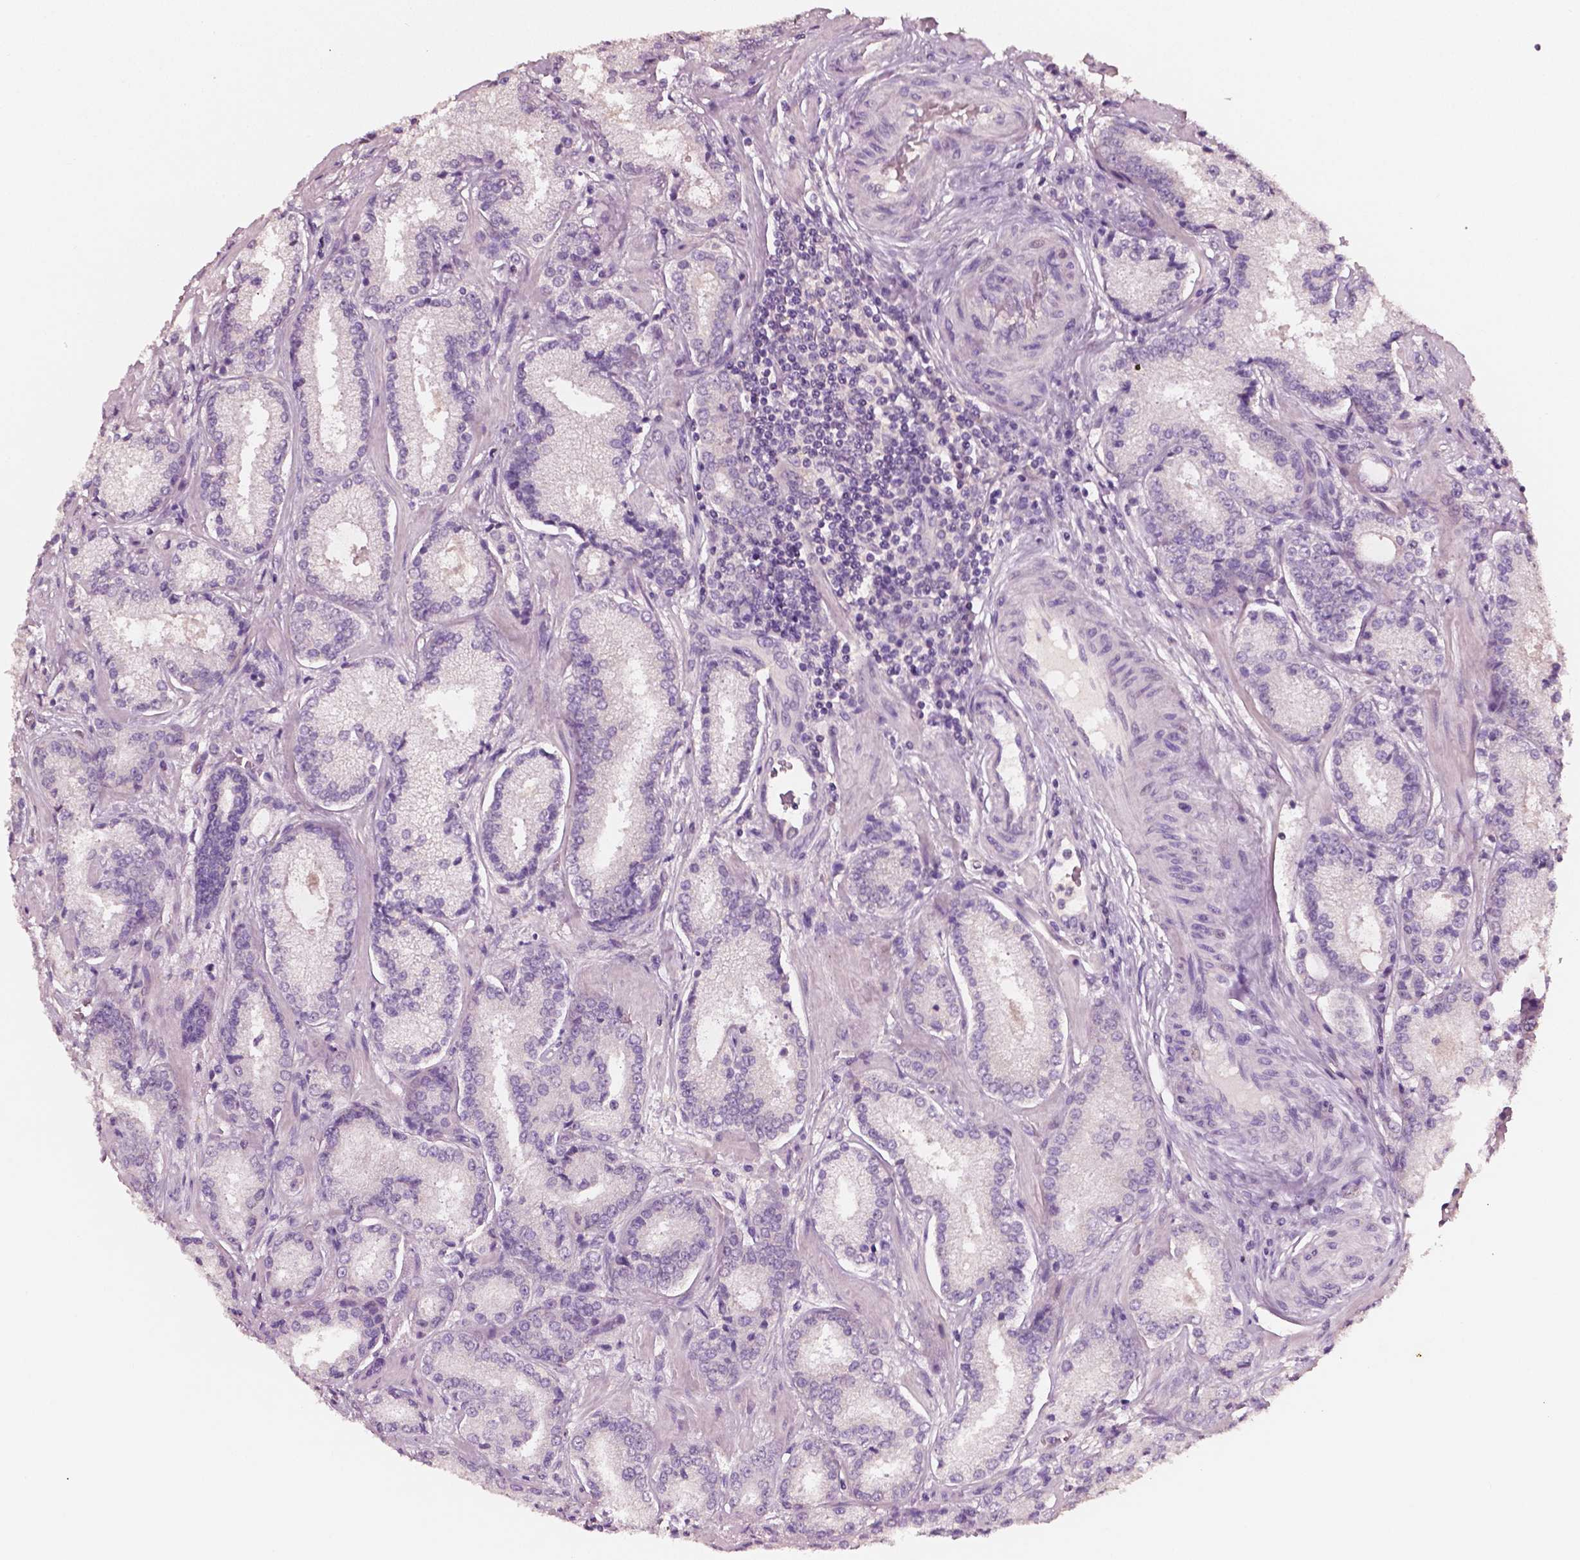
{"staining": {"intensity": "negative", "quantity": "none", "location": "none"}, "tissue": "prostate cancer", "cell_type": "Tumor cells", "image_type": "cancer", "snomed": [{"axis": "morphology", "description": "Adenocarcinoma, Low grade"}, {"axis": "topography", "description": "Prostate"}], "caption": "The IHC photomicrograph has no significant expression in tumor cells of adenocarcinoma (low-grade) (prostate) tissue.", "gene": "PLA2R1", "patient": {"sex": "male", "age": 56}}